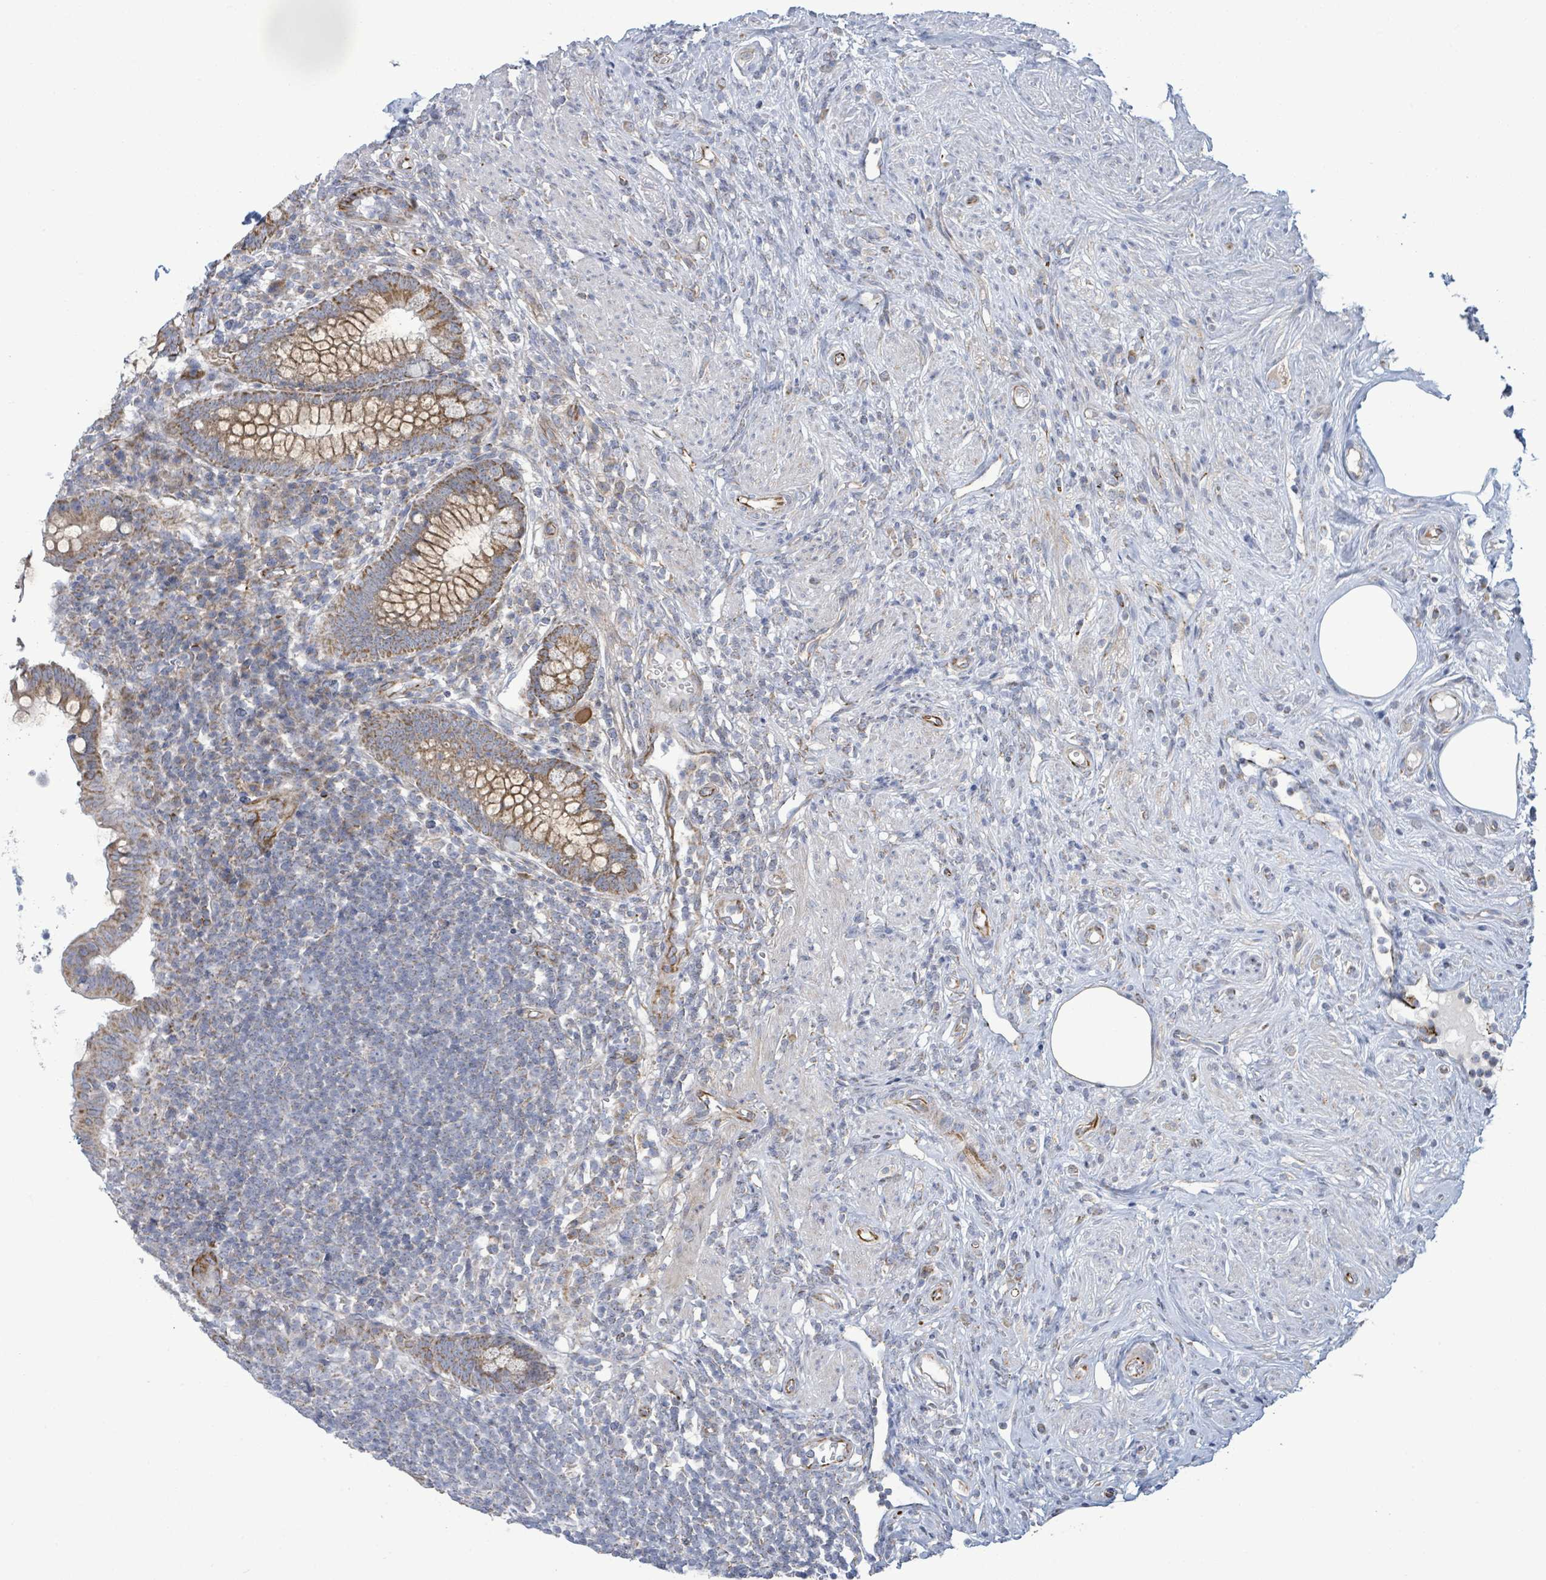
{"staining": {"intensity": "moderate", "quantity": ">75%", "location": "cytoplasmic/membranous"}, "tissue": "appendix", "cell_type": "Glandular cells", "image_type": "normal", "snomed": [{"axis": "morphology", "description": "Normal tissue, NOS"}, {"axis": "topography", "description": "Appendix"}], "caption": "IHC micrograph of normal human appendix stained for a protein (brown), which displays medium levels of moderate cytoplasmic/membranous expression in approximately >75% of glandular cells.", "gene": "ALG12", "patient": {"sex": "female", "age": 56}}